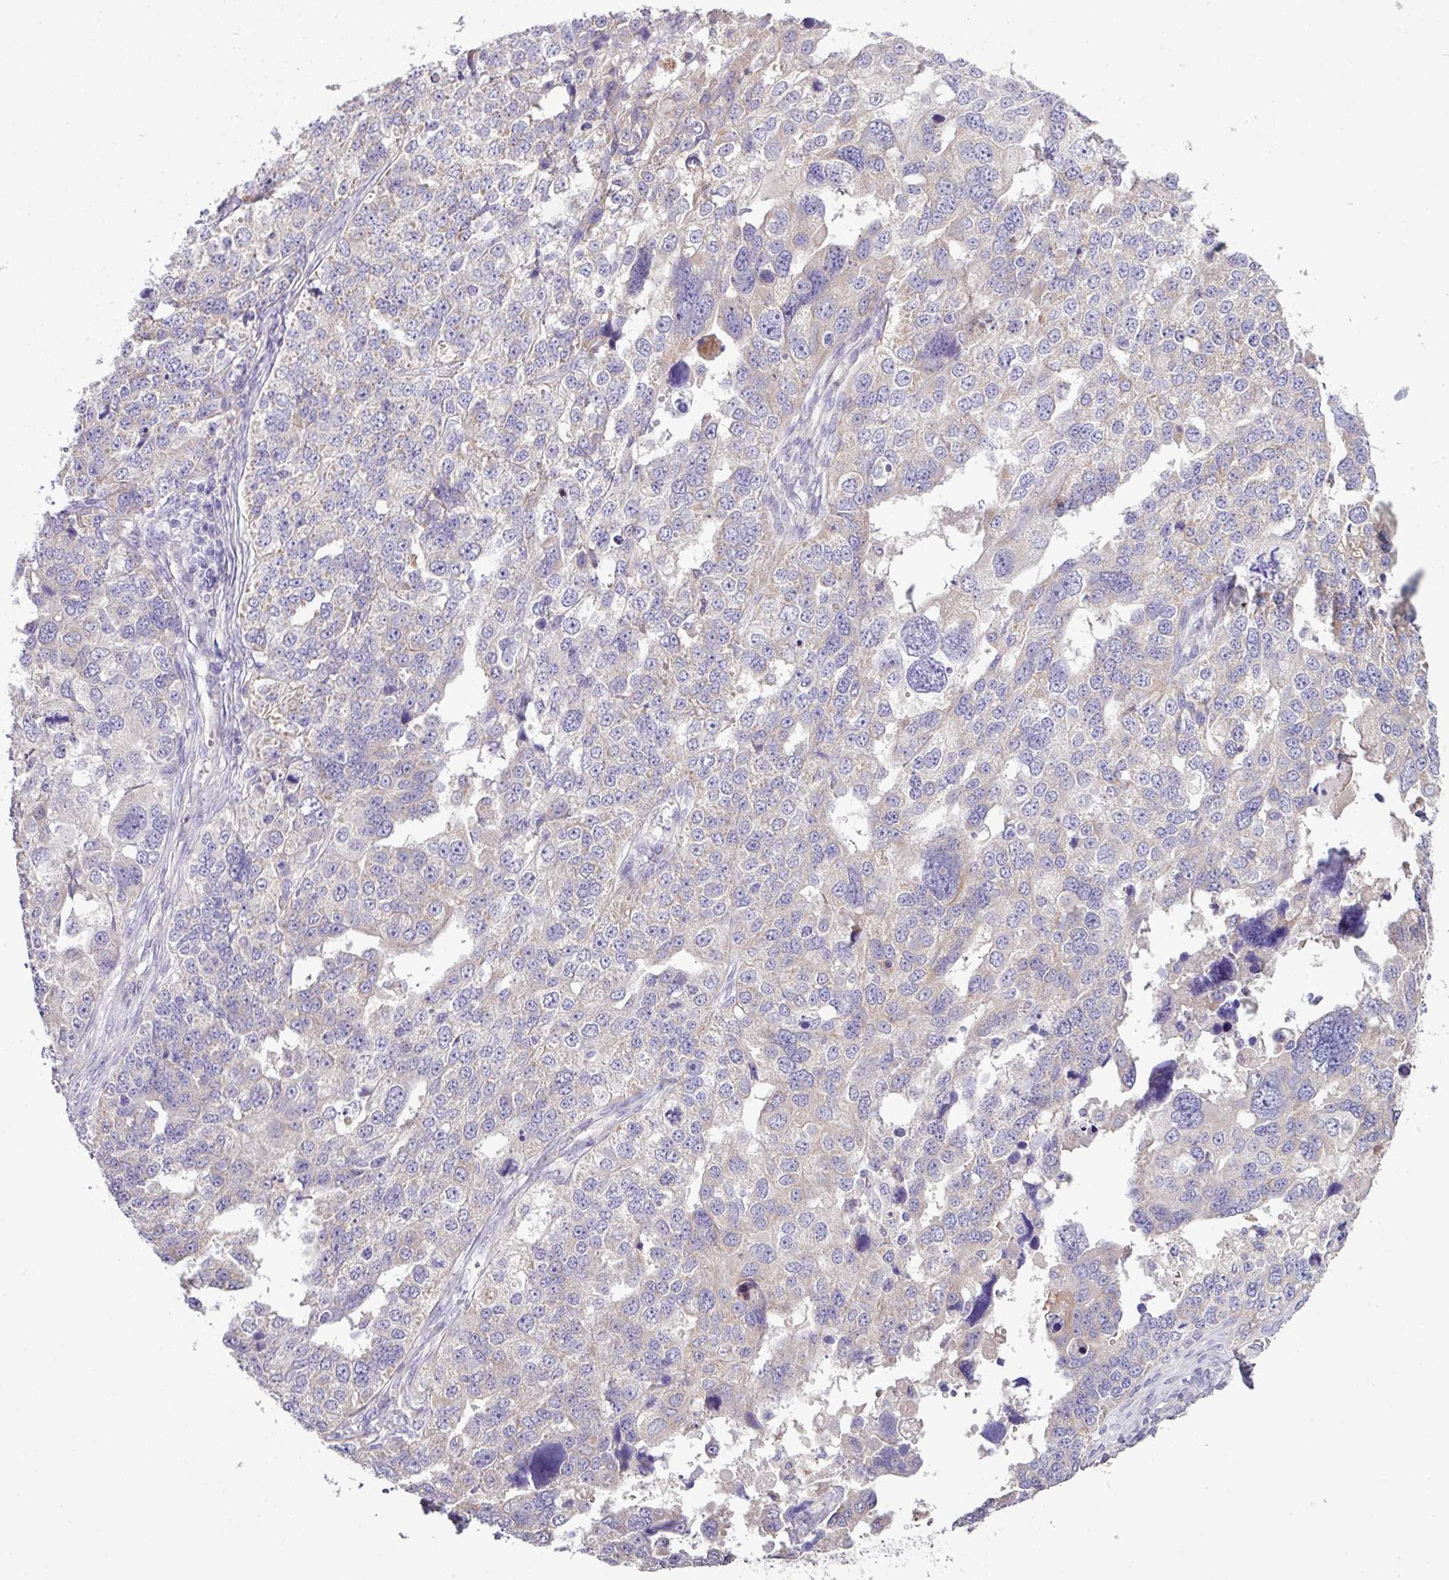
{"staining": {"intensity": "weak", "quantity": "<25%", "location": "cytoplasmic/membranous"}, "tissue": "ovarian cancer", "cell_type": "Tumor cells", "image_type": "cancer", "snomed": [{"axis": "morphology", "description": "Cystadenocarcinoma, serous, NOS"}, {"axis": "topography", "description": "Ovary"}], "caption": "A histopathology image of human ovarian serous cystadenocarcinoma is negative for staining in tumor cells. (Stains: DAB (3,3'-diaminobenzidine) IHC with hematoxylin counter stain, Microscopy: brightfield microscopy at high magnification).", "gene": "AGAP5", "patient": {"sex": "female", "age": 76}}